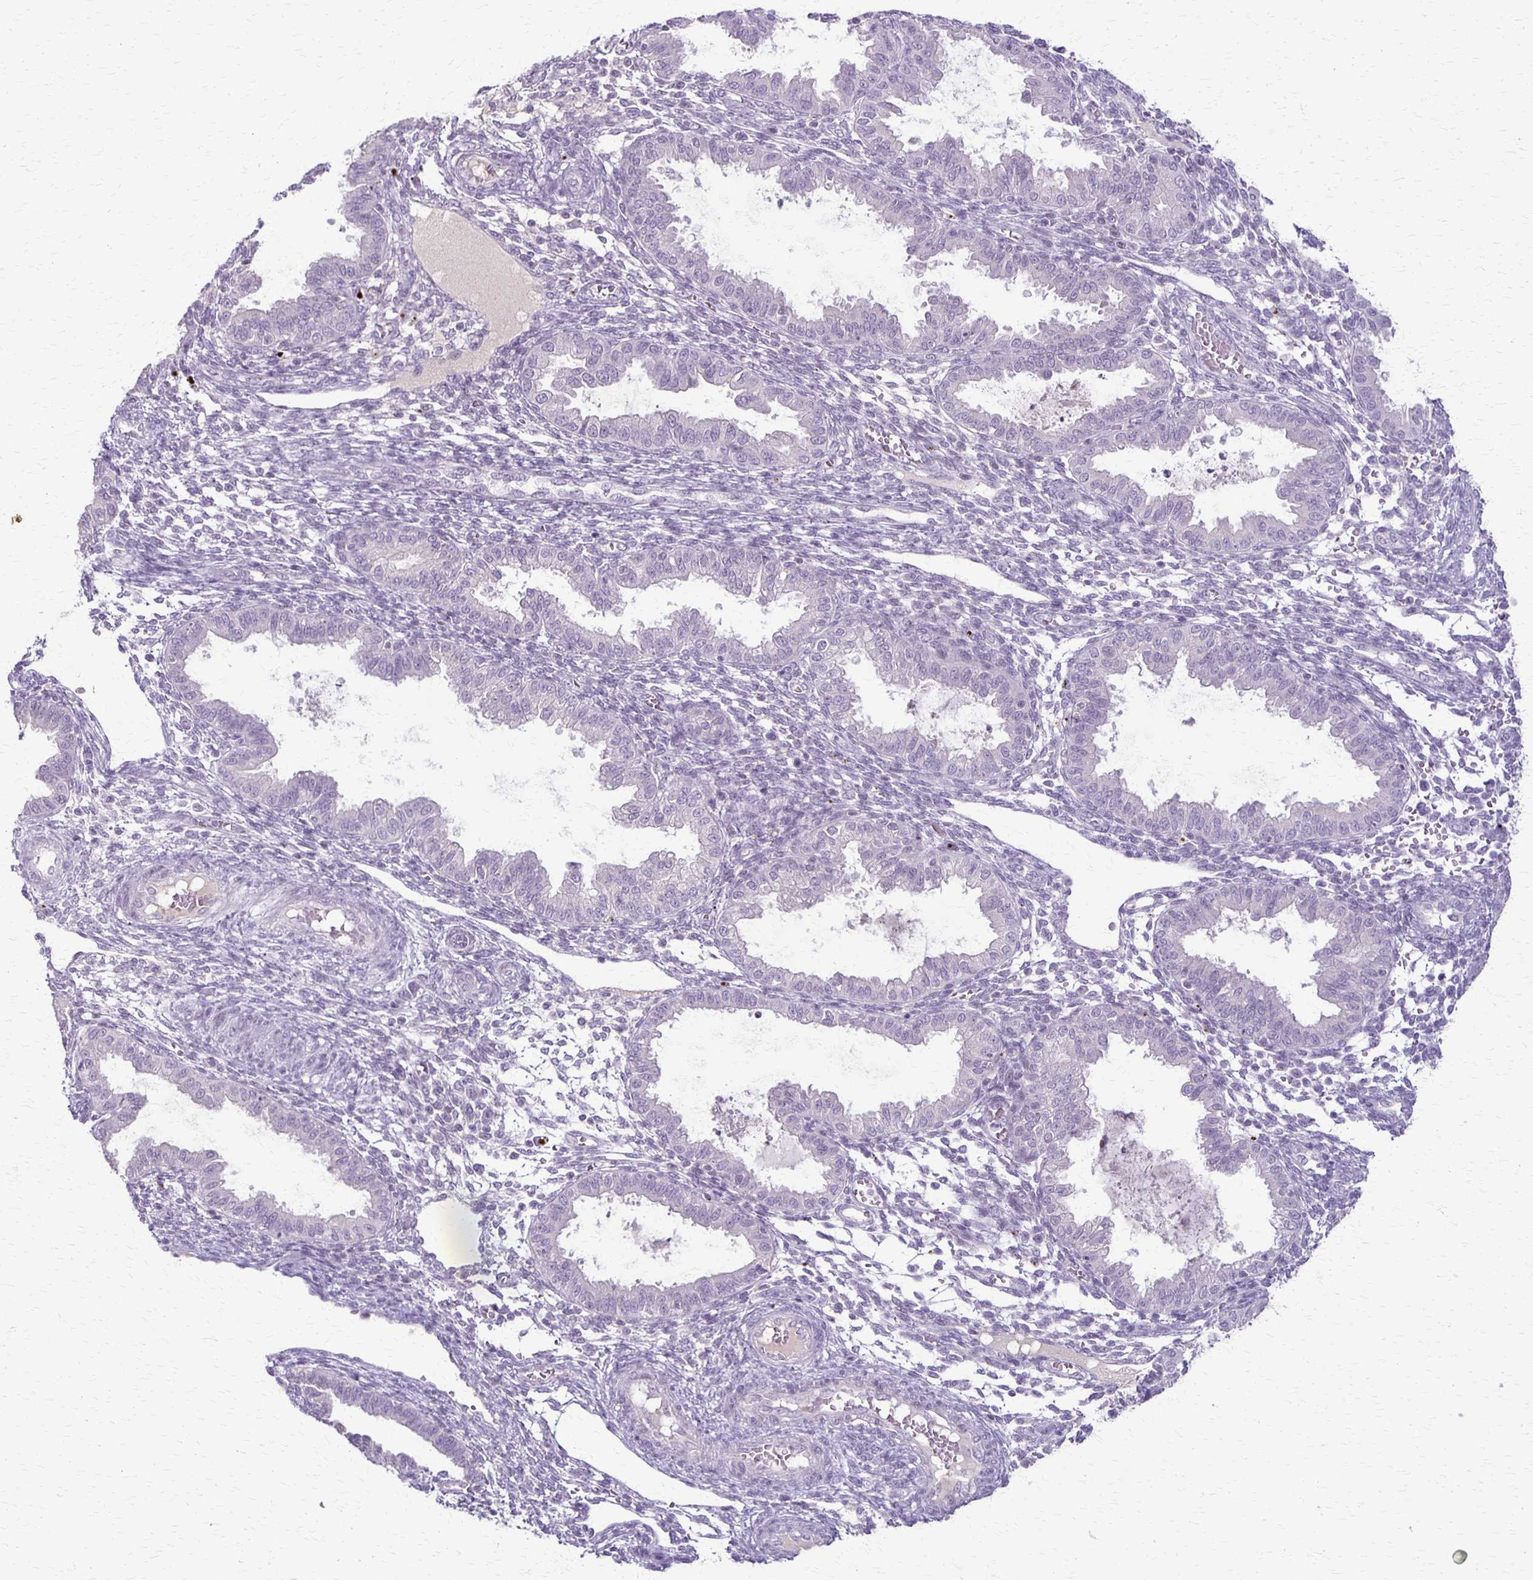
{"staining": {"intensity": "negative", "quantity": "none", "location": "none"}, "tissue": "endometrium", "cell_type": "Cells in endometrial stroma", "image_type": "normal", "snomed": [{"axis": "morphology", "description": "Normal tissue, NOS"}, {"axis": "topography", "description": "Endometrium"}], "caption": "Immunohistochemistry (IHC) photomicrograph of benign endometrium: endometrium stained with DAB (3,3'-diaminobenzidine) demonstrates no significant protein expression in cells in endometrial stroma.", "gene": "SLC35E2B", "patient": {"sex": "female", "age": 33}}